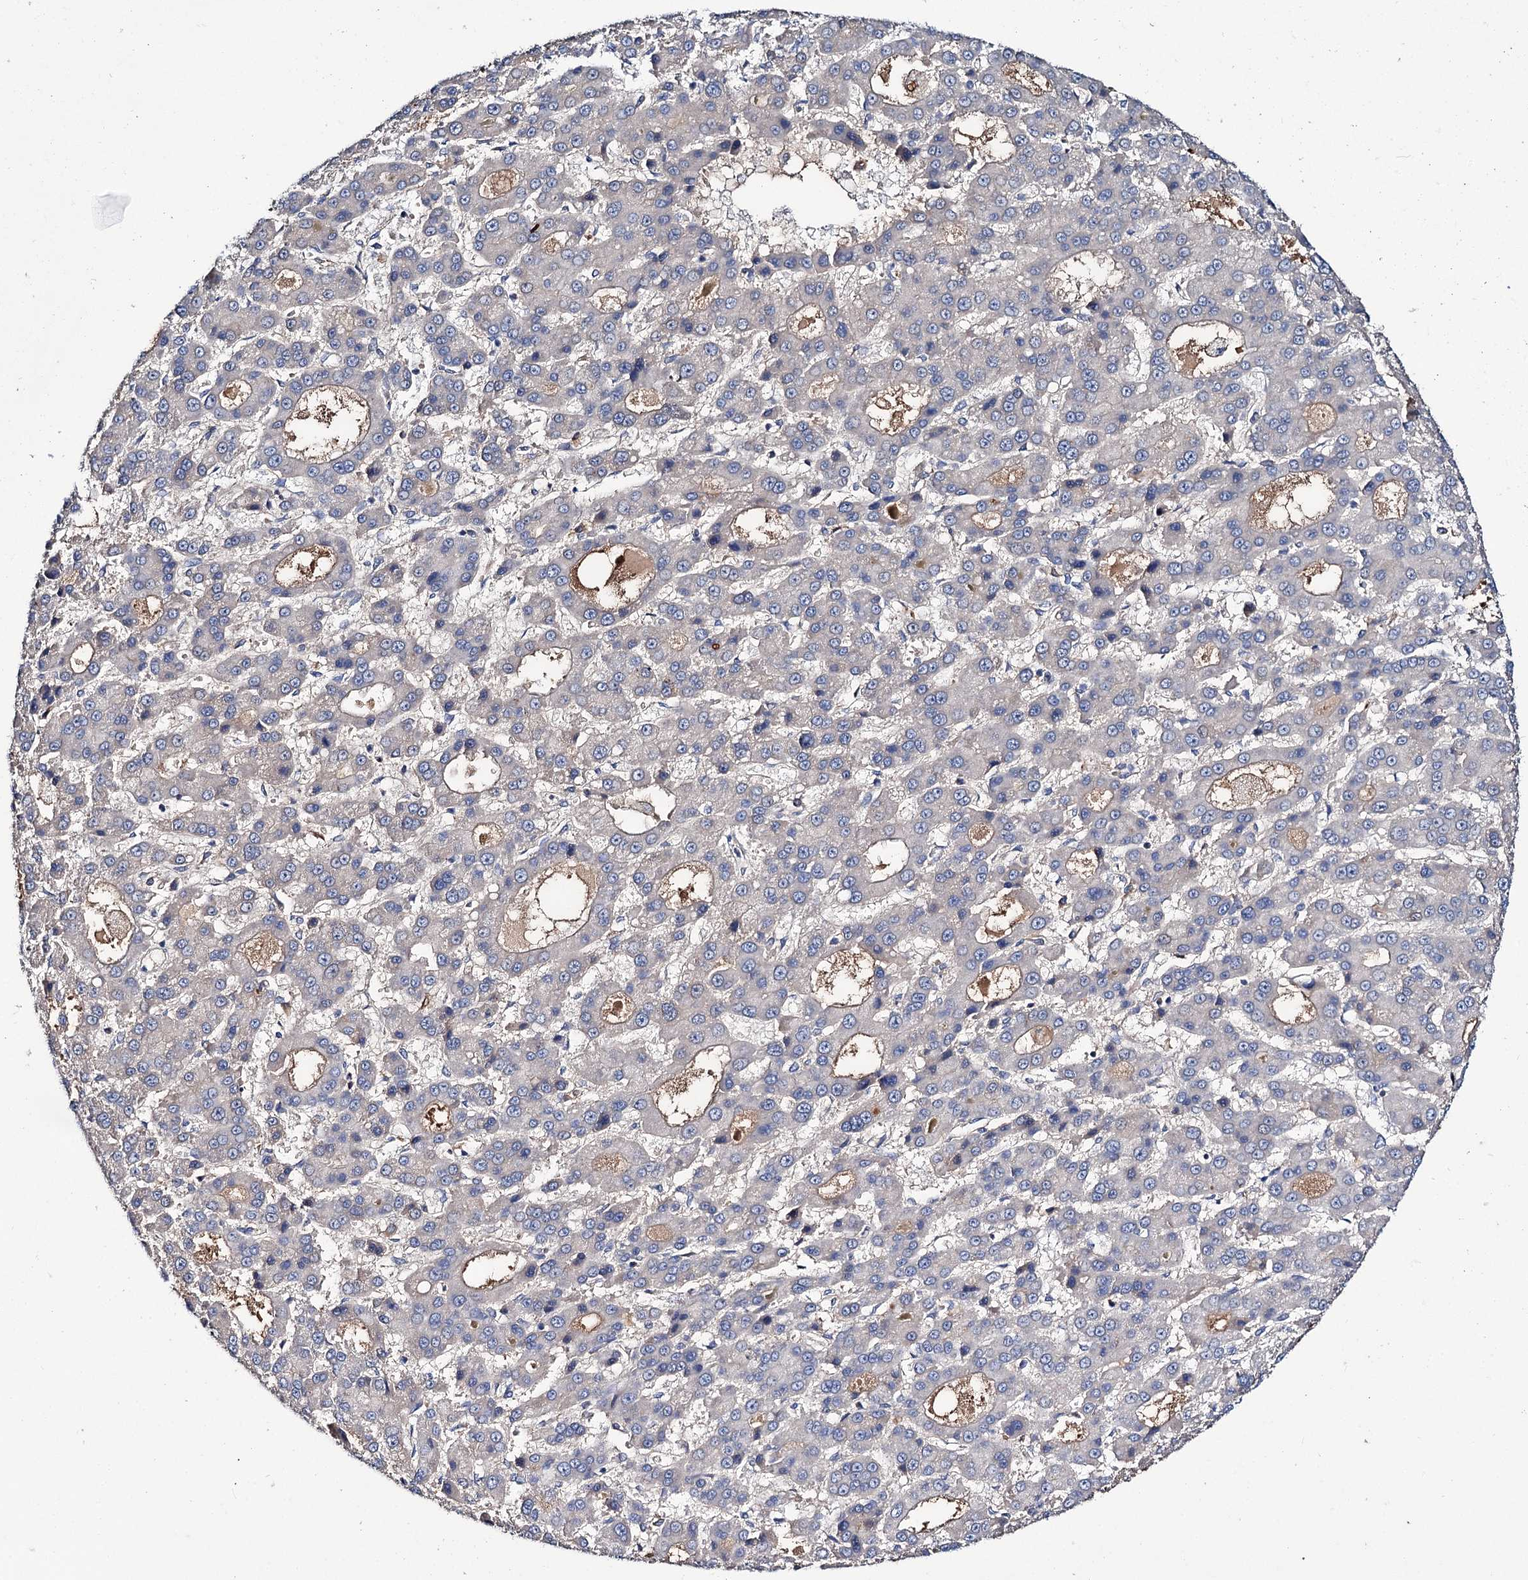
{"staining": {"intensity": "negative", "quantity": "none", "location": "none"}, "tissue": "liver cancer", "cell_type": "Tumor cells", "image_type": "cancer", "snomed": [{"axis": "morphology", "description": "Carcinoma, Hepatocellular, NOS"}, {"axis": "topography", "description": "Liver"}], "caption": "A high-resolution micrograph shows immunohistochemistry staining of liver cancer, which reveals no significant positivity in tumor cells.", "gene": "PPP1R32", "patient": {"sex": "male", "age": 70}}